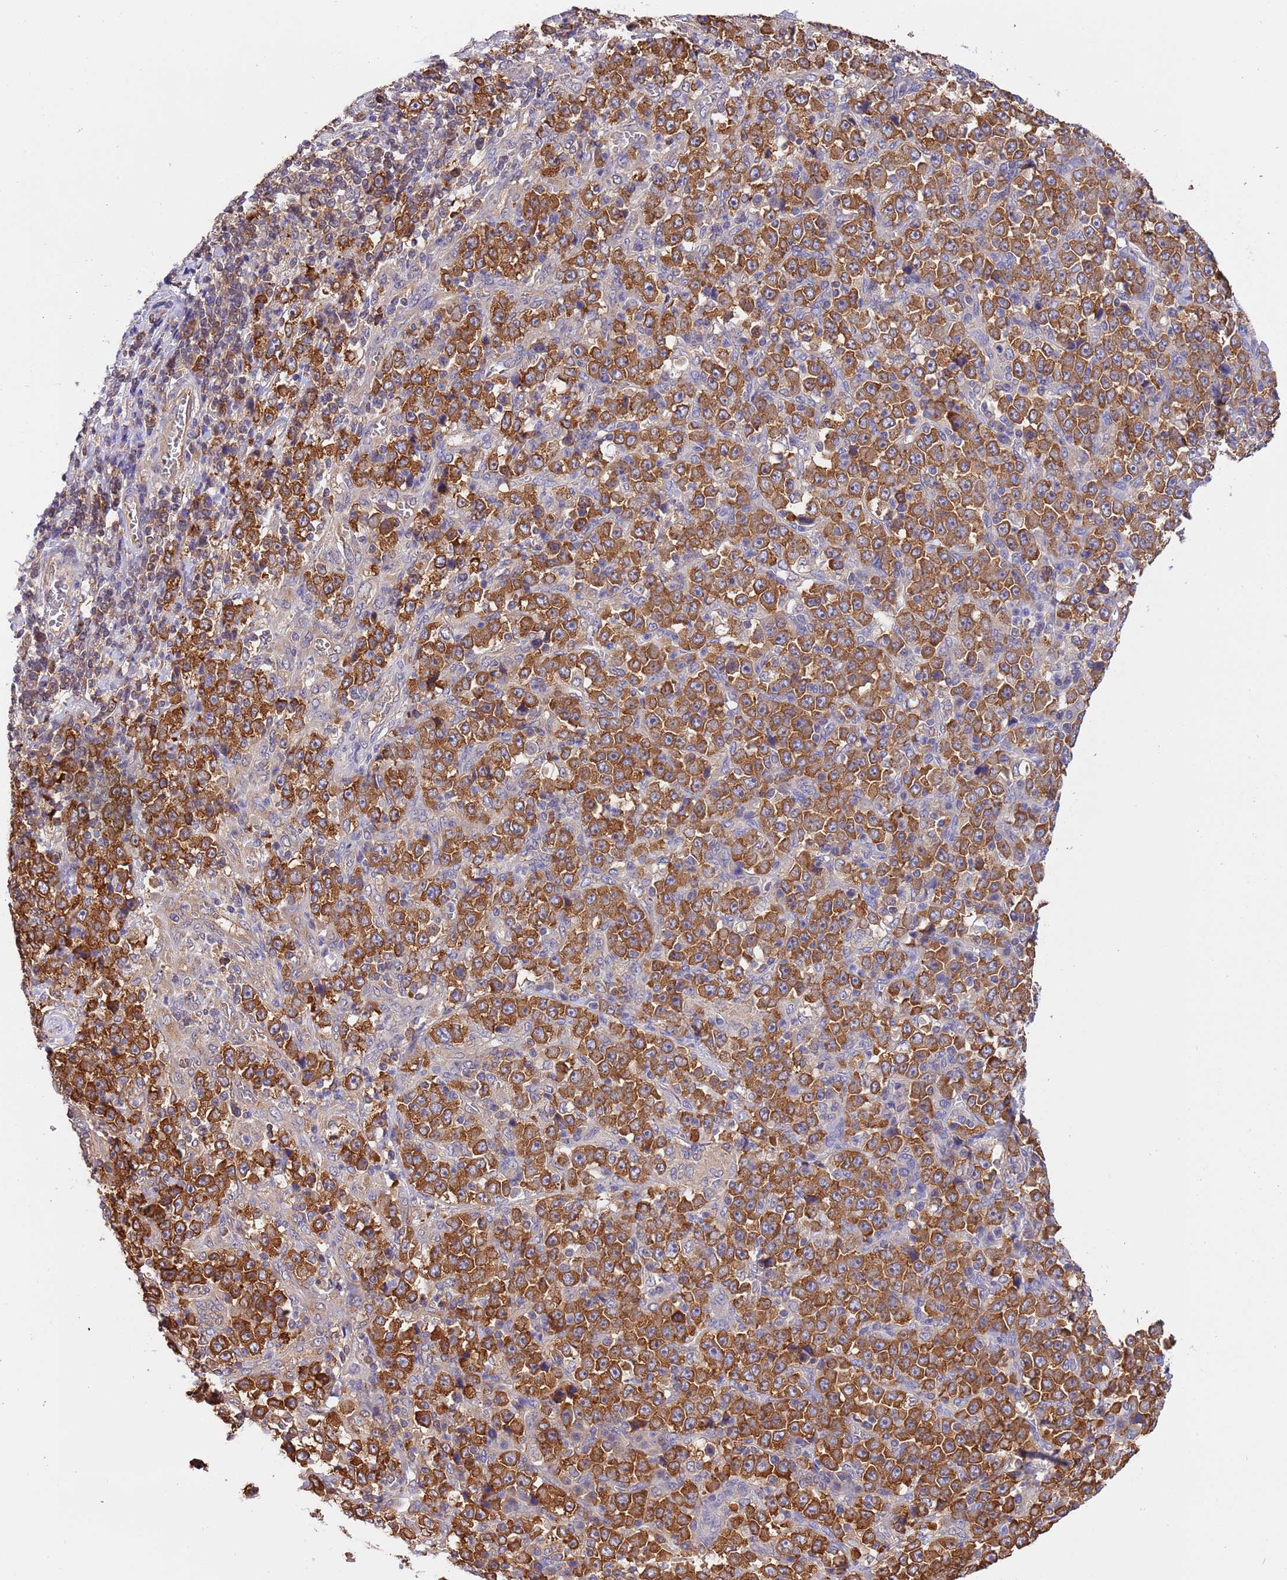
{"staining": {"intensity": "strong", "quantity": ">75%", "location": "cytoplasmic/membranous"}, "tissue": "stomach cancer", "cell_type": "Tumor cells", "image_type": "cancer", "snomed": [{"axis": "morphology", "description": "Normal tissue, NOS"}, {"axis": "morphology", "description": "Adenocarcinoma, NOS"}, {"axis": "topography", "description": "Stomach, upper"}, {"axis": "topography", "description": "Stomach"}], "caption": "Approximately >75% of tumor cells in stomach cancer (adenocarcinoma) exhibit strong cytoplasmic/membranous protein positivity as visualized by brown immunohistochemical staining.", "gene": "STIP1", "patient": {"sex": "male", "age": 59}}